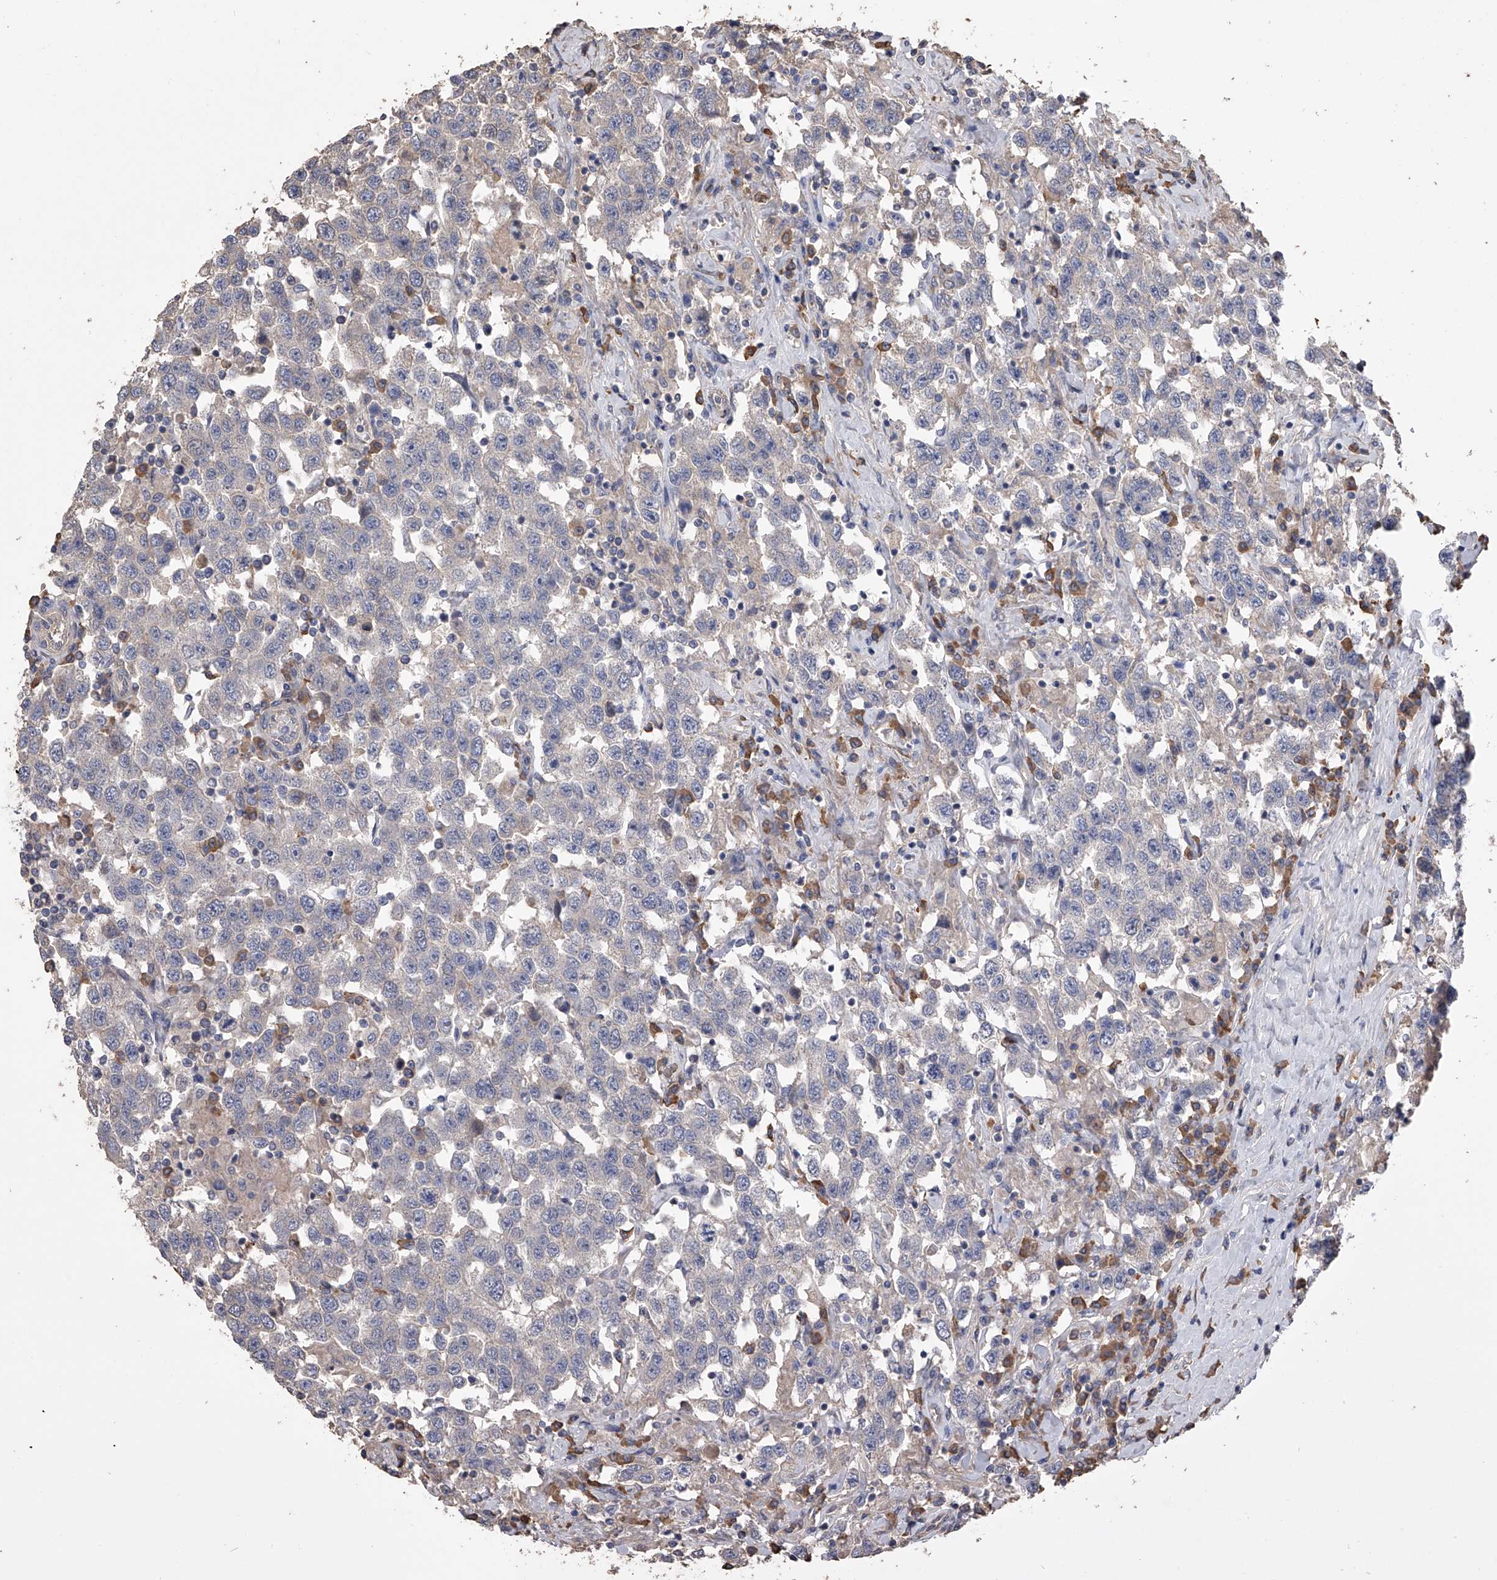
{"staining": {"intensity": "negative", "quantity": "none", "location": "none"}, "tissue": "testis cancer", "cell_type": "Tumor cells", "image_type": "cancer", "snomed": [{"axis": "morphology", "description": "Seminoma, NOS"}, {"axis": "topography", "description": "Testis"}], "caption": "Immunohistochemistry of human seminoma (testis) reveals no positivity in tumor cells. Nuclei are stained in blue.", "gene": "ZNF343", "patient": {"sex": "male", "age": 41}}